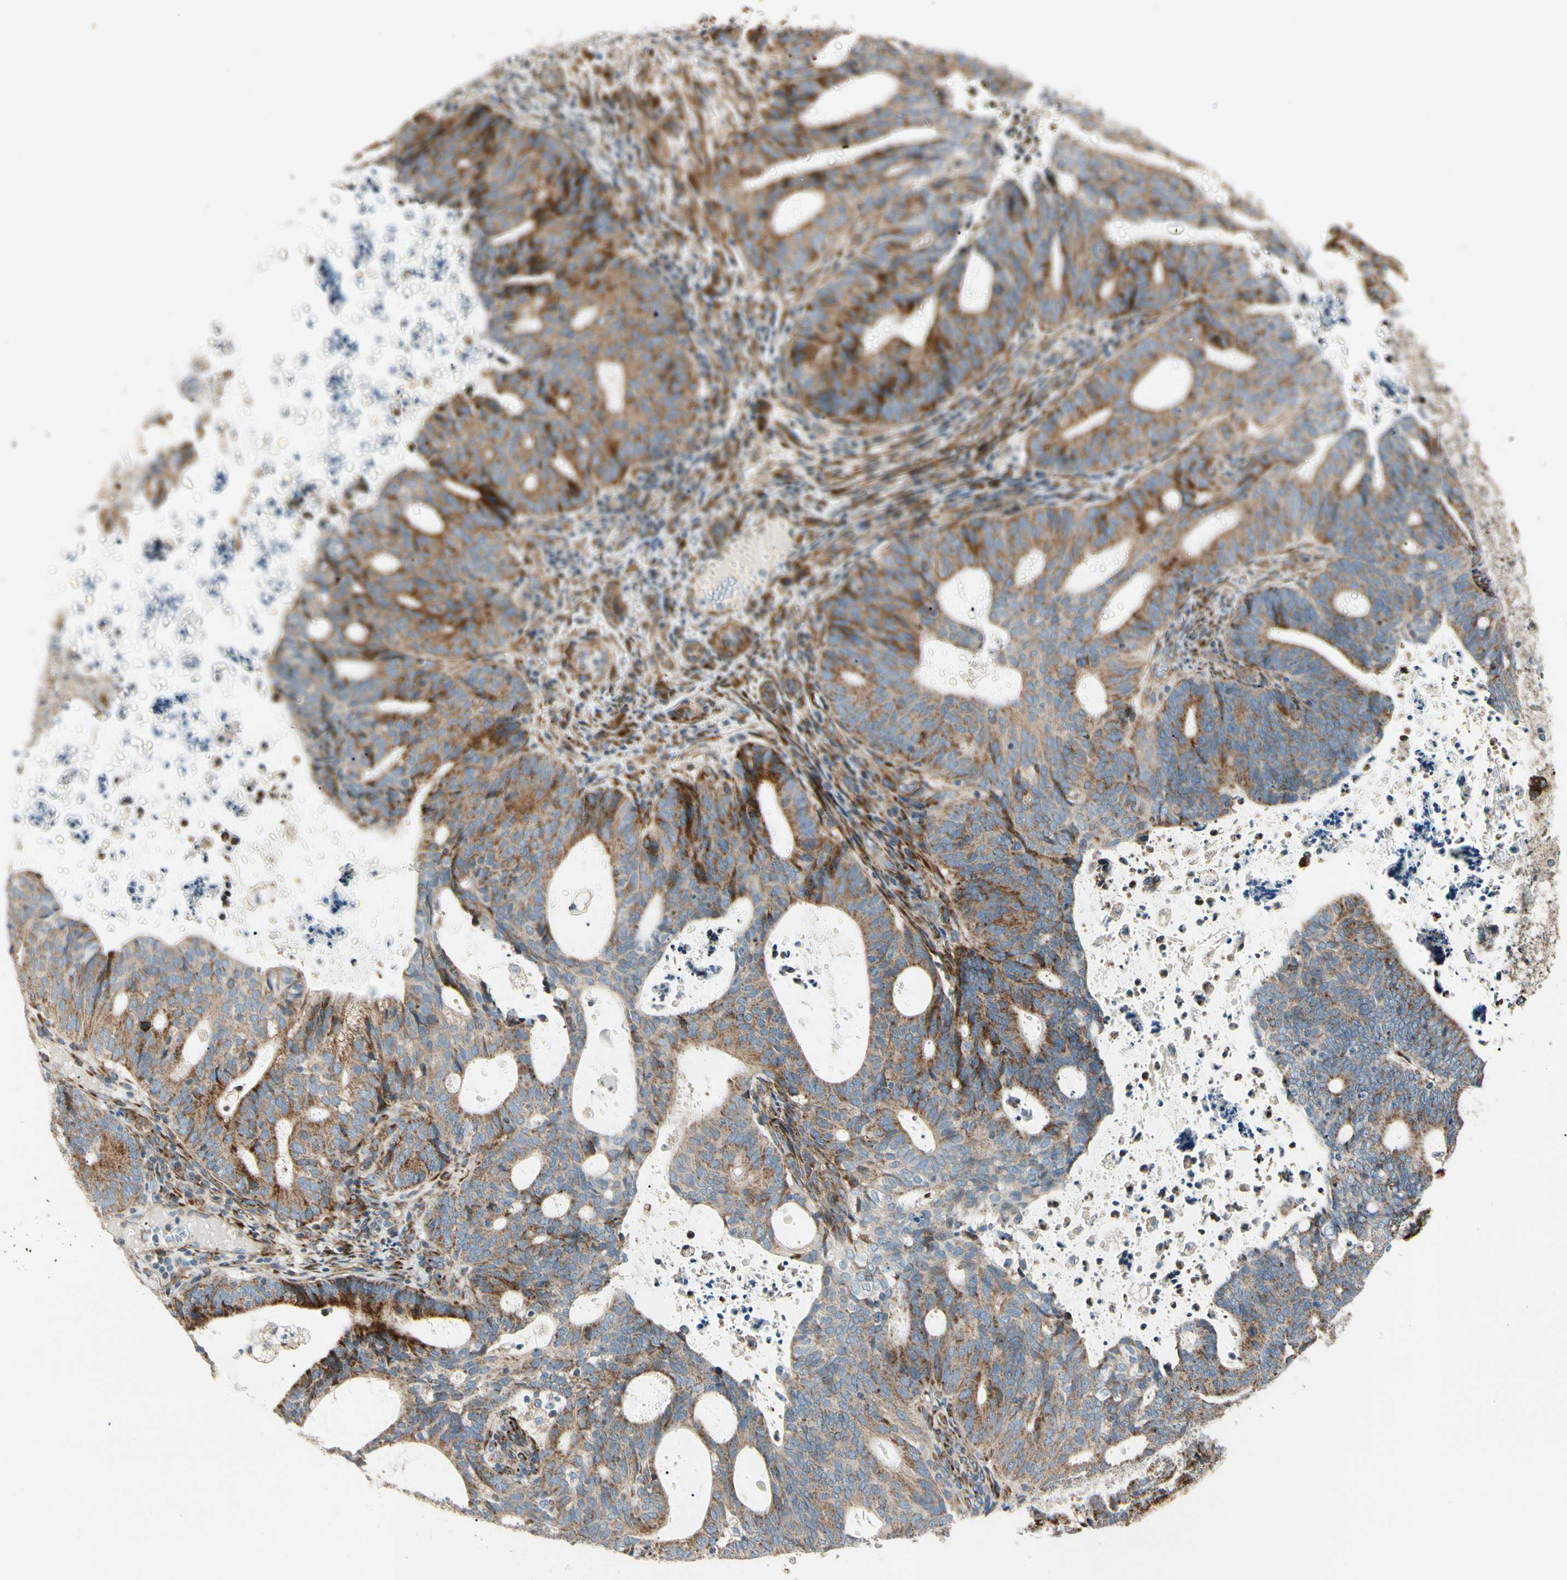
{"staining": {"intensity": "moderate", "quantity": ">75%", "location": "cytoplasmic/membranous"}, "tissue": "endometrial cancer", "cell_type": "Tumor cells", "image_type": "cancer", "snomed": [{"axis": "morphology", "description": "Adenocarcinoma, NOS"}, {"axis": "topography", "description": "Uterus"}], "caption": "Protein positivity by IHC reveals moderate cytoplasmic/membranous expression in approximately >75% of tumor cells in endometrial adenocarcinoma. Nuclei are stained in blue.", "gene": "MRPL9", "patient": {"sex": "female", "age": 83}}